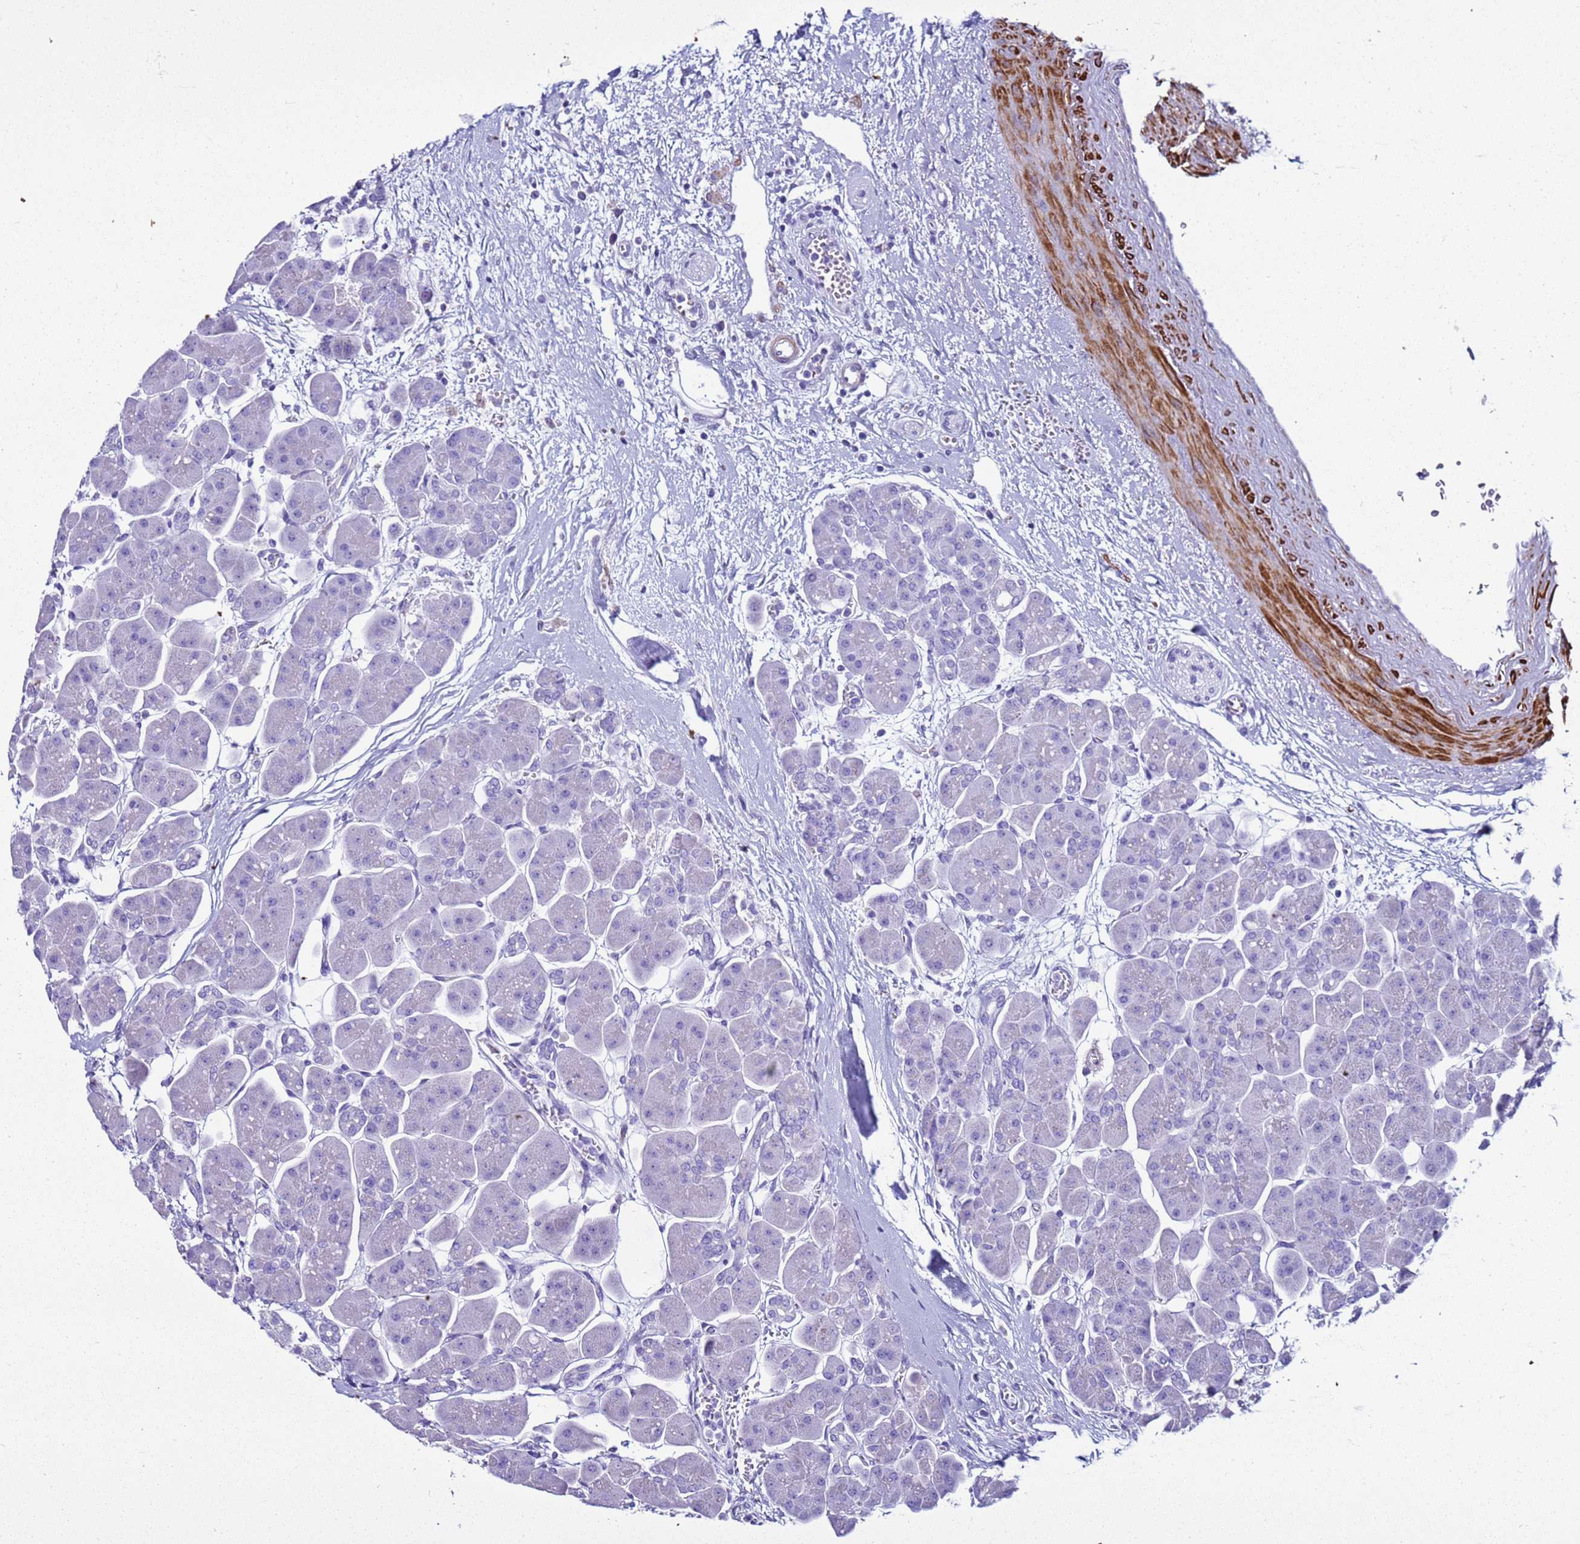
{"staining": {"intensity": "negative", "quantity": "none", "location": "none"}, "tissue": "pancreas", "cell_type": "Exocrine glandular cells", "image_type": "normal", "snomed": [{"axis": "morphology", "description": "Normal tissue, NOS"}, {"axis": "topography", "description": "Pancreas"}], "caption": "Exocrine glandular cells are negative for protein expression in normal human pancreas.", "gene": "LCMT1", "patient": {"sex": "male", "age": 66}}